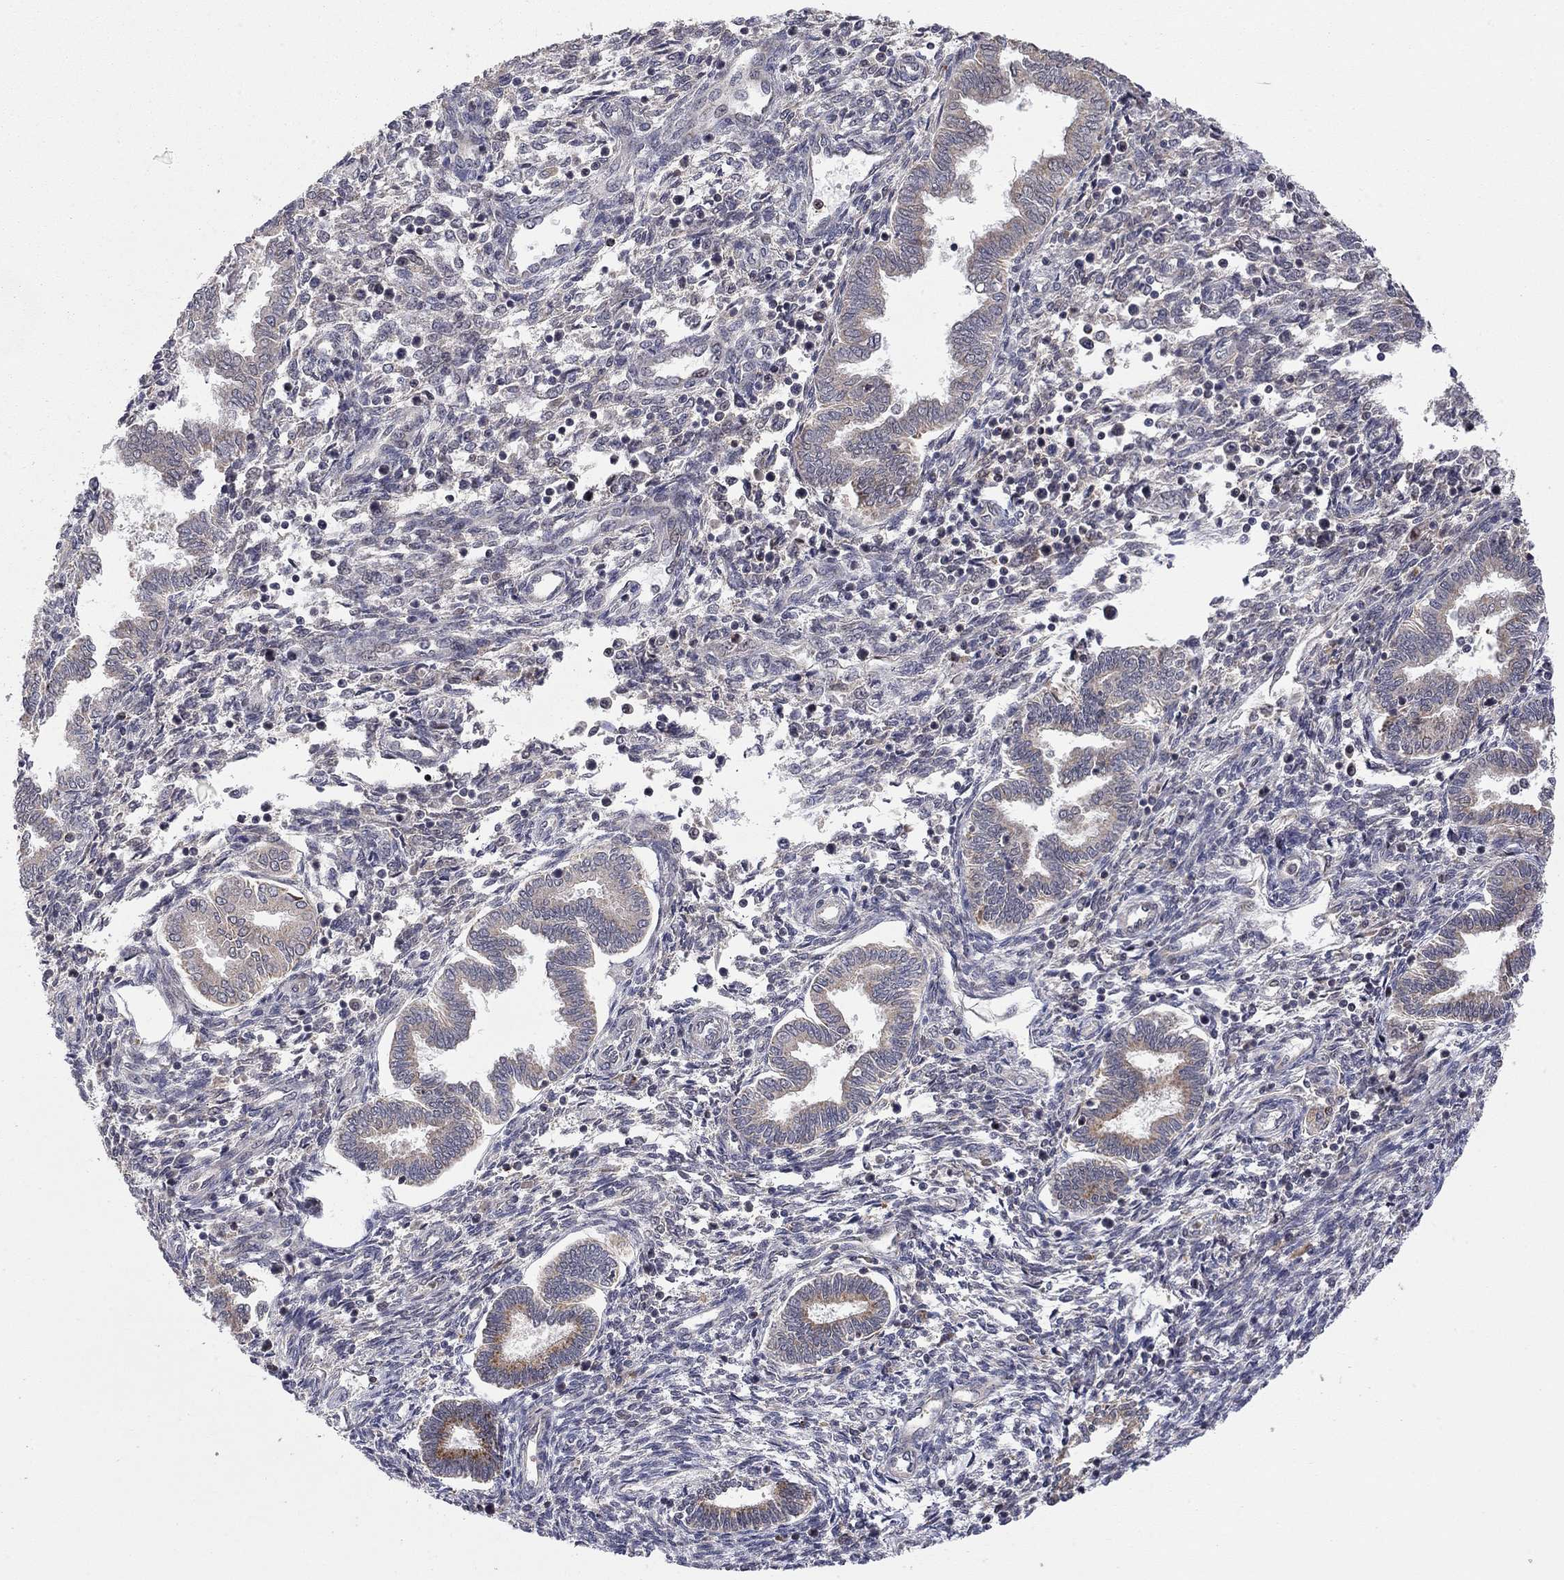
{"staining": {"intensity": "weak", "quantity": "<25%", "location": "cytoplasmic/membranous"}, "tissue": "endometrium", "cell_type": "Cells in endometrial stroma", "image_type": "normal", "snomed": [{"axis": "morphology", "description": "Normal tissue, NOS"}, {"axis": "topography", "description": "Endometrium"}], "caption": "IHC photomicrograph of unremarkable endometrium stained for a protein (brown), which exhibits no expression in cells in endometrial stroma.", "gene": "IDS", "patient": {"sex": "female", "age": 42}}